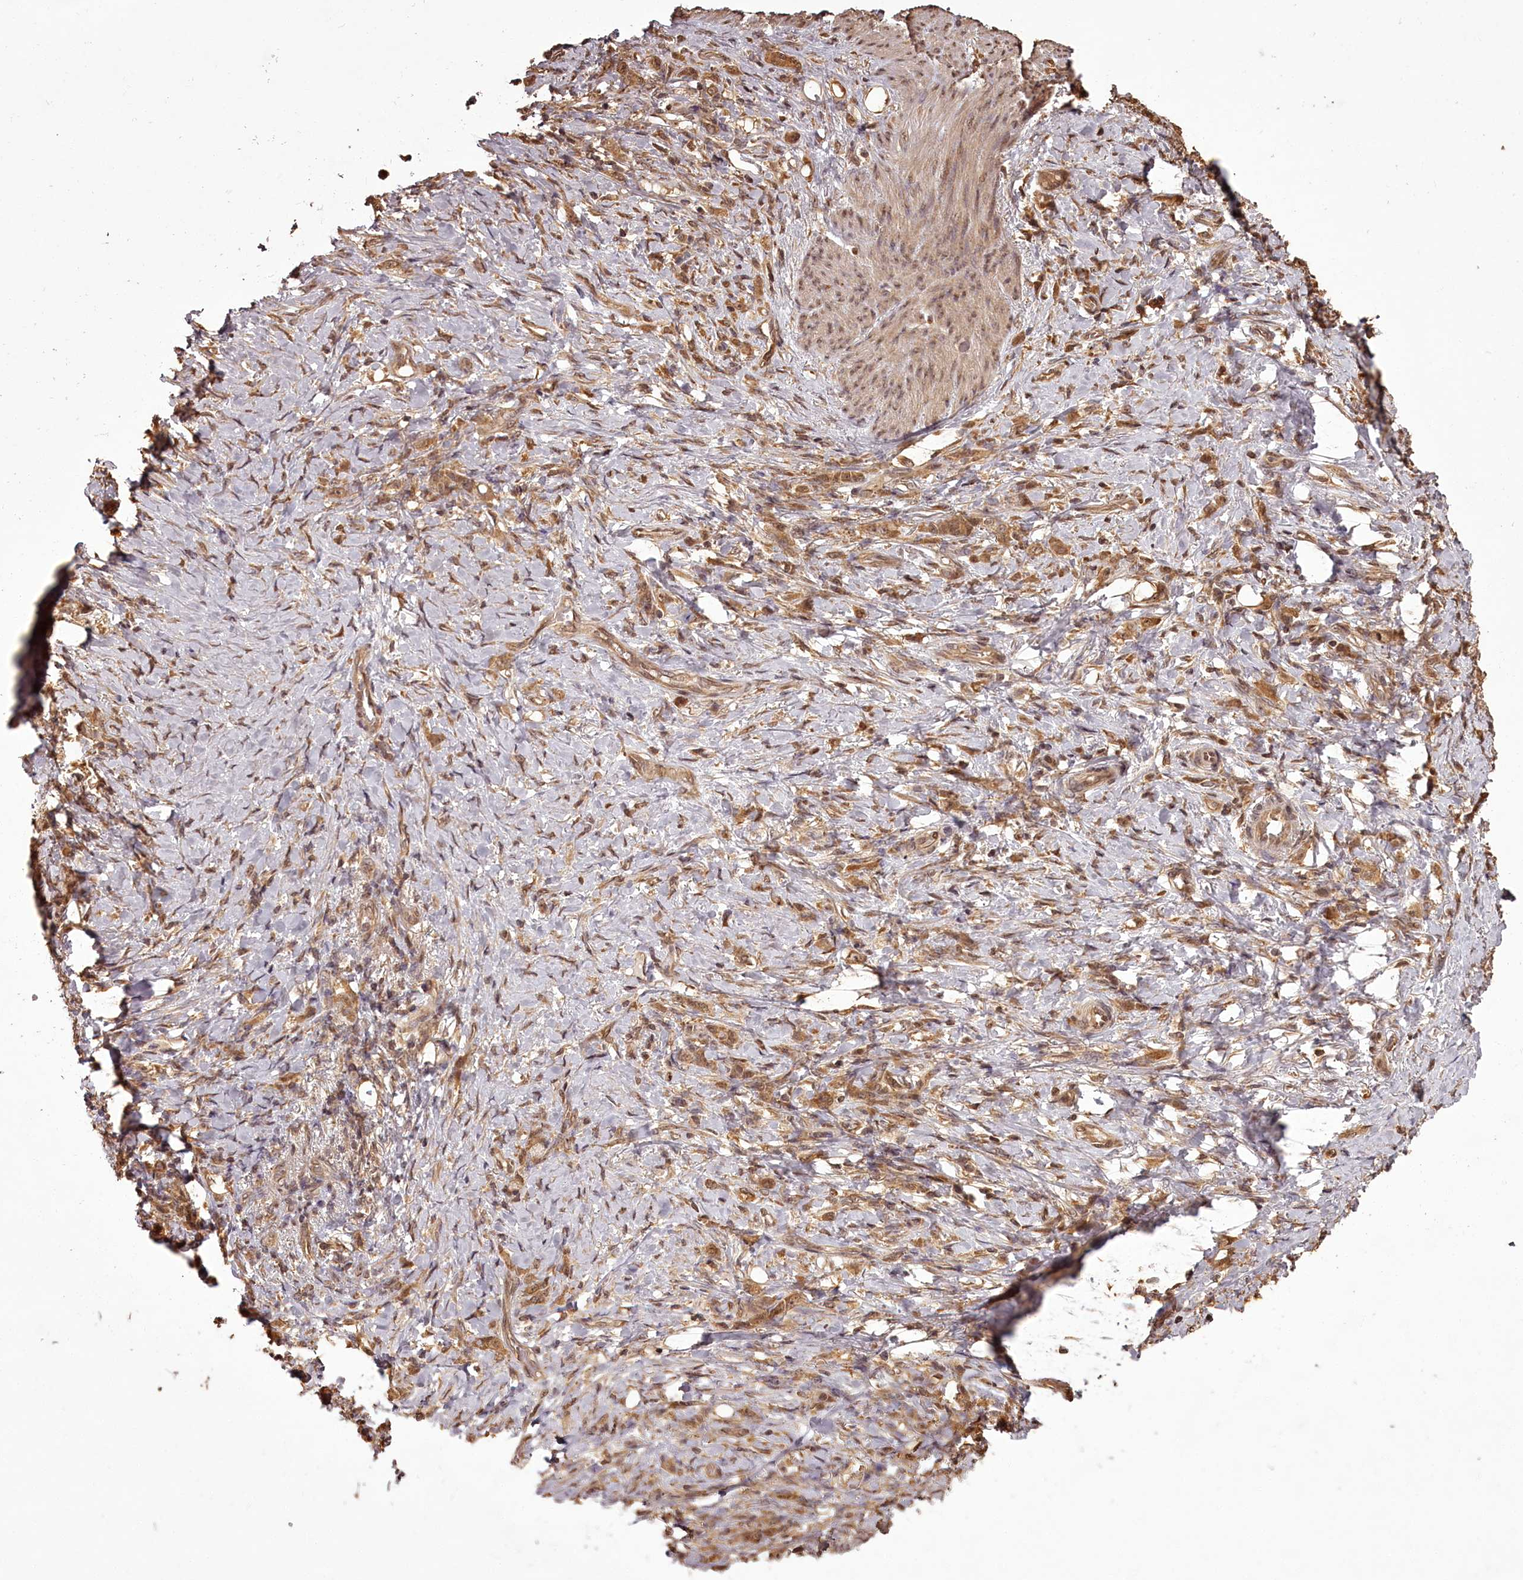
{"staining": {"intensity": "moderate", "quantity": ">75%", "location": "cytoplasmic/membranous"}, "tissue": "stomach cancer", "cell_type": "Tumor cells", "image_type": "cancer", "snomed": [{"axis": "morphology", "description": "Adenocarcinoma, NOS"}, {"axis": "topography", "description": "Stomach"}], "caption": "IHC image of neoplastic tissue: human adenocarcinoma (stomach) stained using IHC demonstrates medium levels of moderate protein expression localized specifically in the cytoplasmic/membranous of tumor cells, appearing as a cytoplasmic/membranous brown color.", "gene": "NPRL2", "patient": {"sex": "female", "age": 79}}